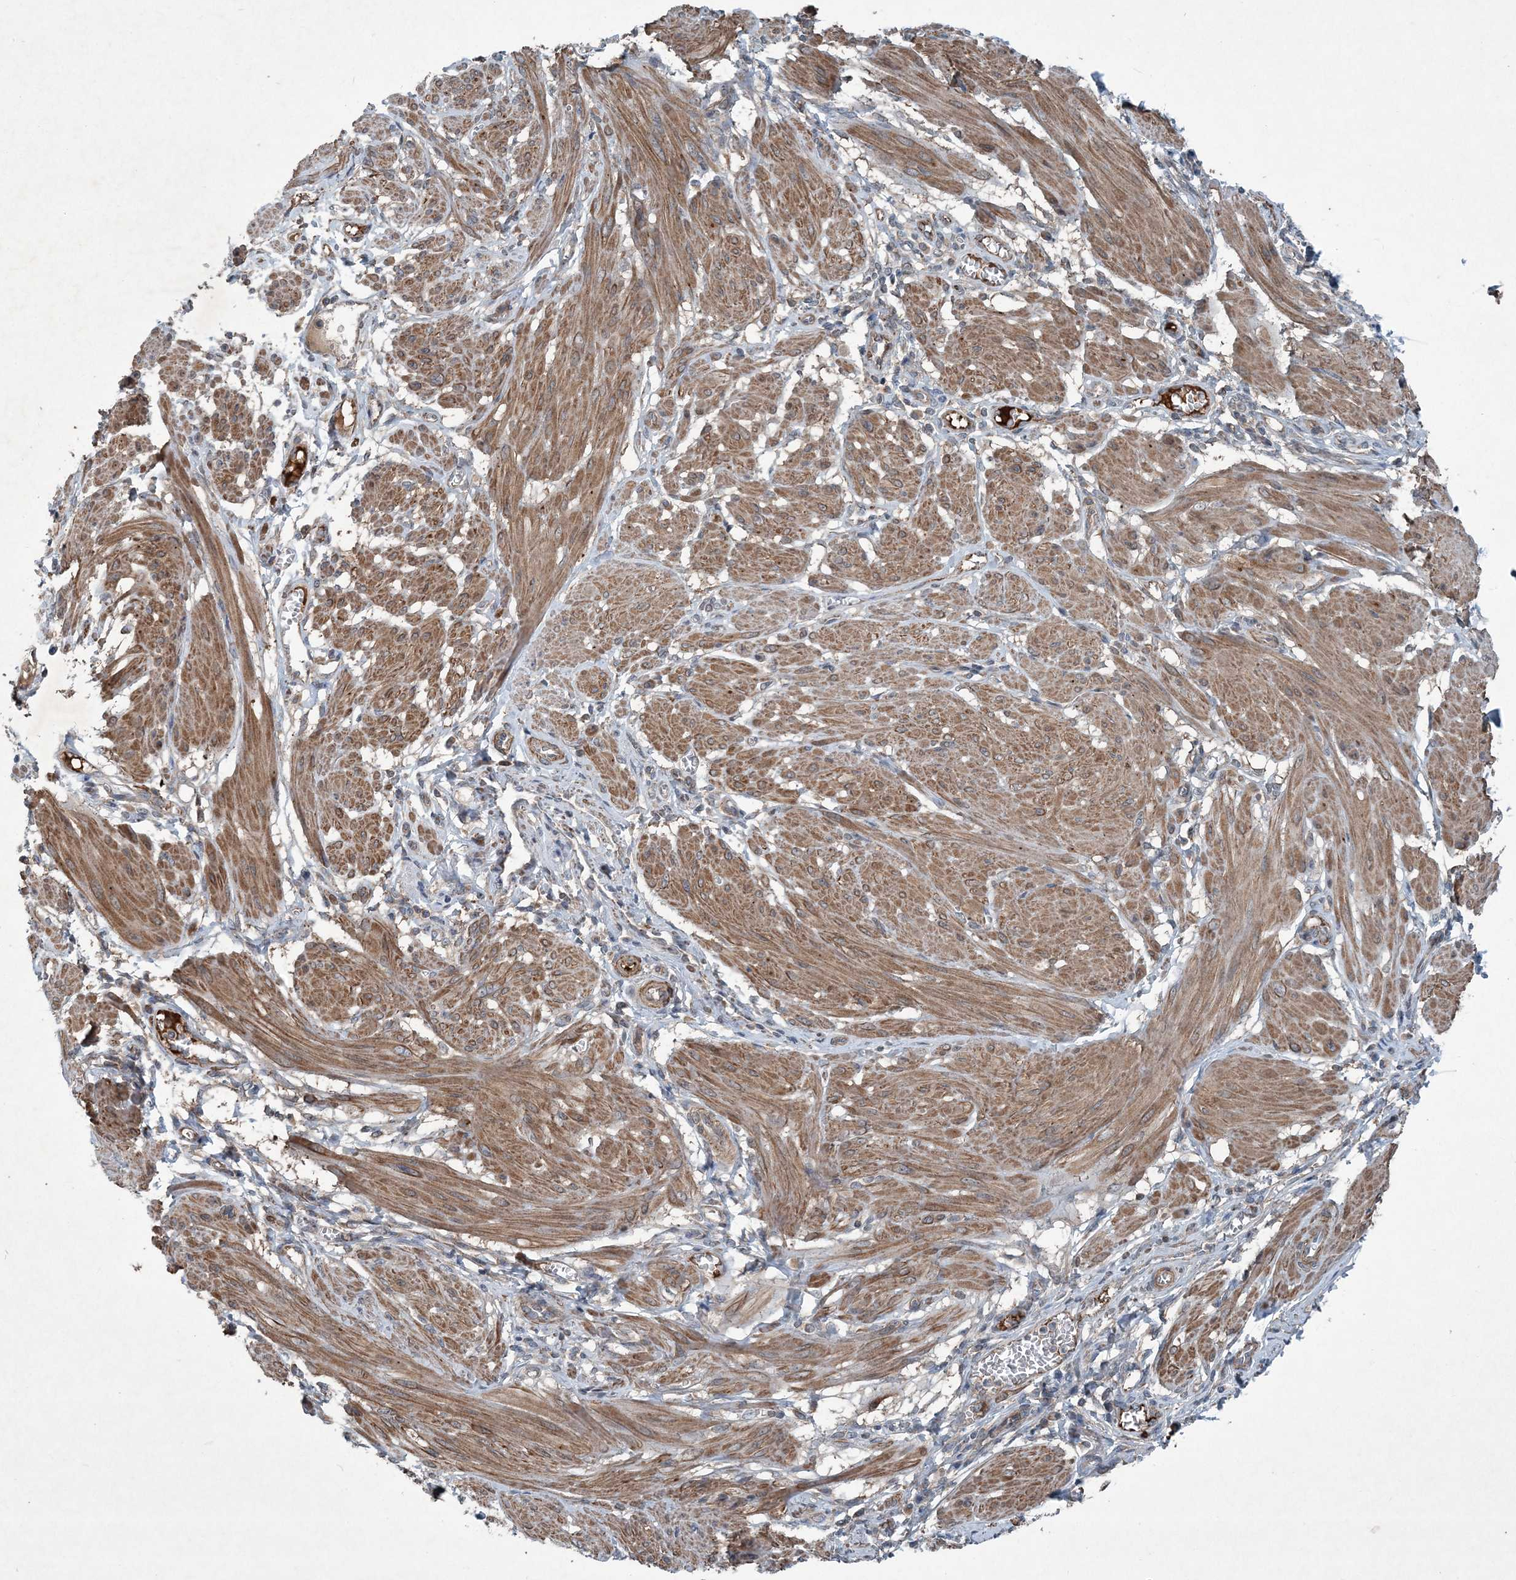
{"staining": {"intensity": "moderate", "quantity": ">75%", "location": "cytoplasmic/membranous"}, "tissue": "smooth muscle", "cell_type": "Smooth muscle cells", "image_type": "normal", "snomed": [{"axis": "morphology", "description": "Normal tissue, NOS"}, {"axis": "topography", "description": "Smooth muscle"}], "caption": "This is an image of immunohistochemistry (IHC) staining of benign smooth muscle, which shows moderate positivity in the cytoplasmic/membranous of smooth muscle cells.", "gene": "NDUFA2", "patient": {"sex": "female", "age": 39}}